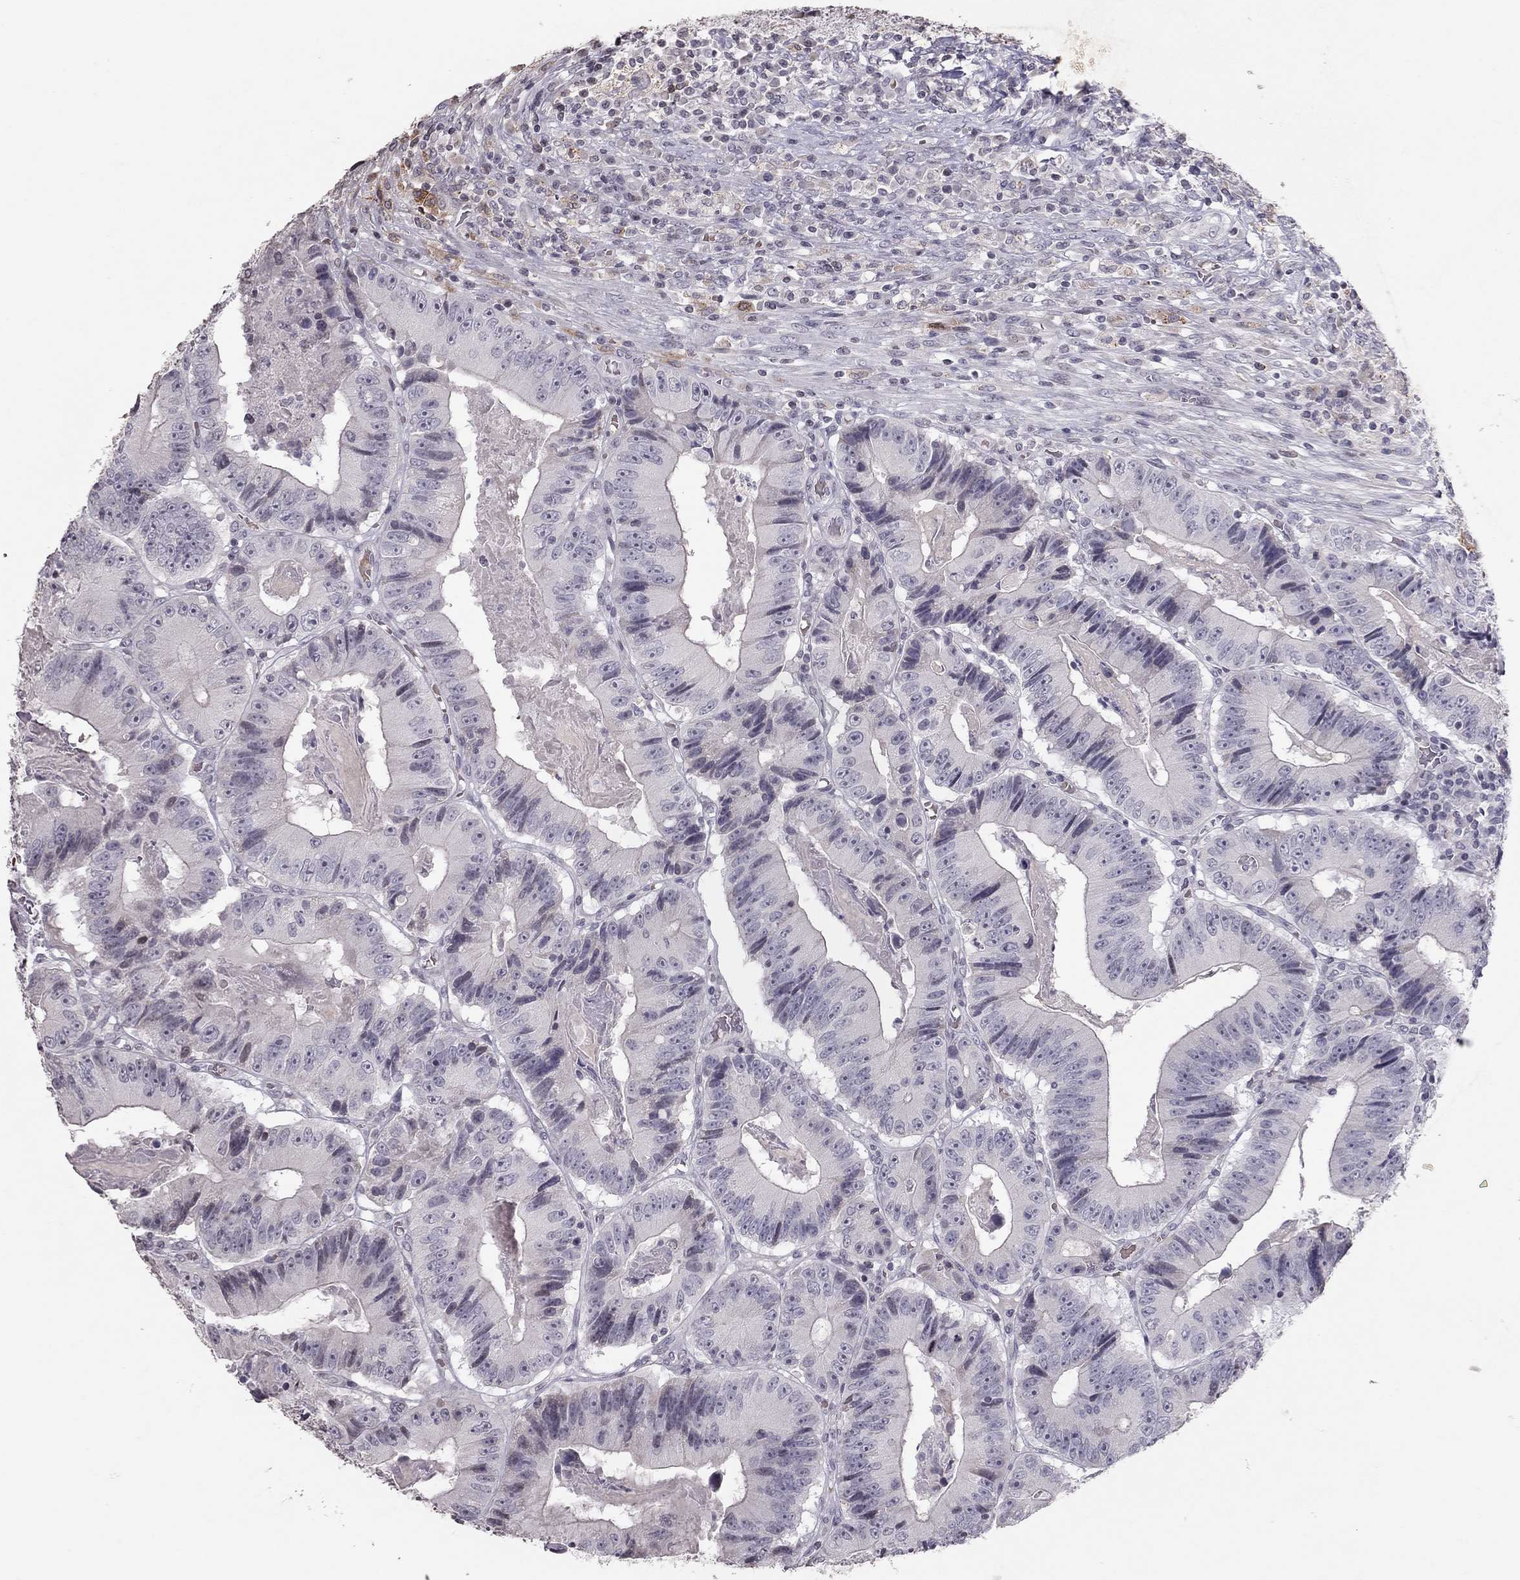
{"staining": {"intensity": "negative", "quantity": "none", "location": "none"}, "tissue": "colorectal cancer", "cell_type": "Tumor cells", "image_type": "cancer", "snomed": [{"axis": "morphology", "description": "Adenocarcinoma, NOS"}, {"axis": "topography", "description": "Colon"}], "caption": "A high-resolution image shows IHC staining of colorectal cancer (adenocarcinoma), which exhibits no significant expression in tumor cells.", "gene": "TSHB", "patient": {"sex": "female", "age": 86}}